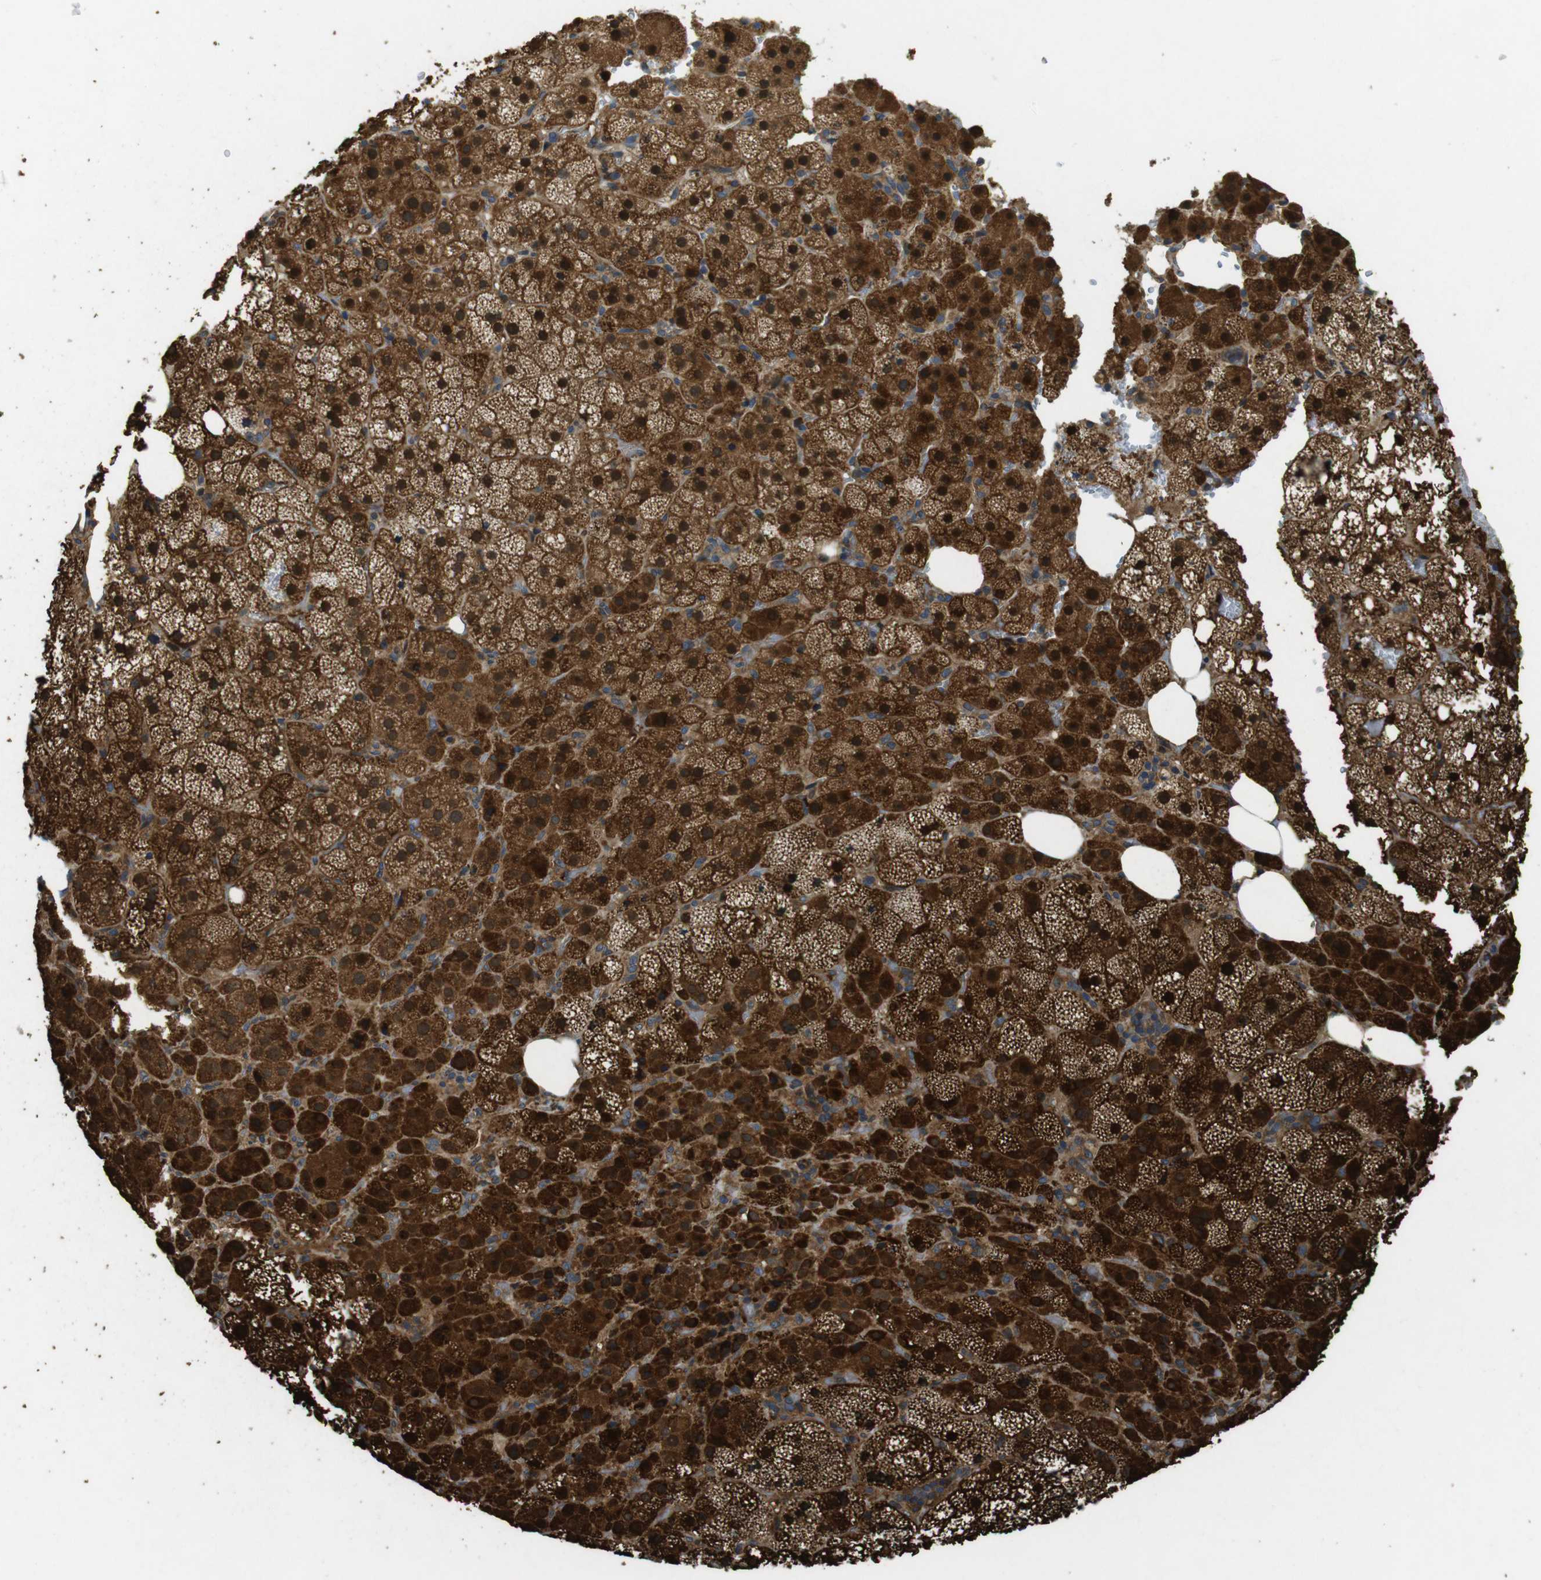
{"staining": {"intensity": "strong", "quantity": ">75%", "location": "cytoplasmic/membranous,nuclear"}, "tissue": "adrenal gland", "cell_type": "Glandular cells", "image_type": "normal", "snomed": [{"axis": "morphology", "description": "Normal tissue, NOS"}, {"axis": "topography", "description": "Adrenal gland"}], "caption": "Benign adrenal gland displays strong cytoplasmic/membranous,nuclear positivity in approximately >75% of glandular cells, visualized by immunohistochemistry.", "gene": "BNIP3", "patient": {"sex": "female", "age": 59}}